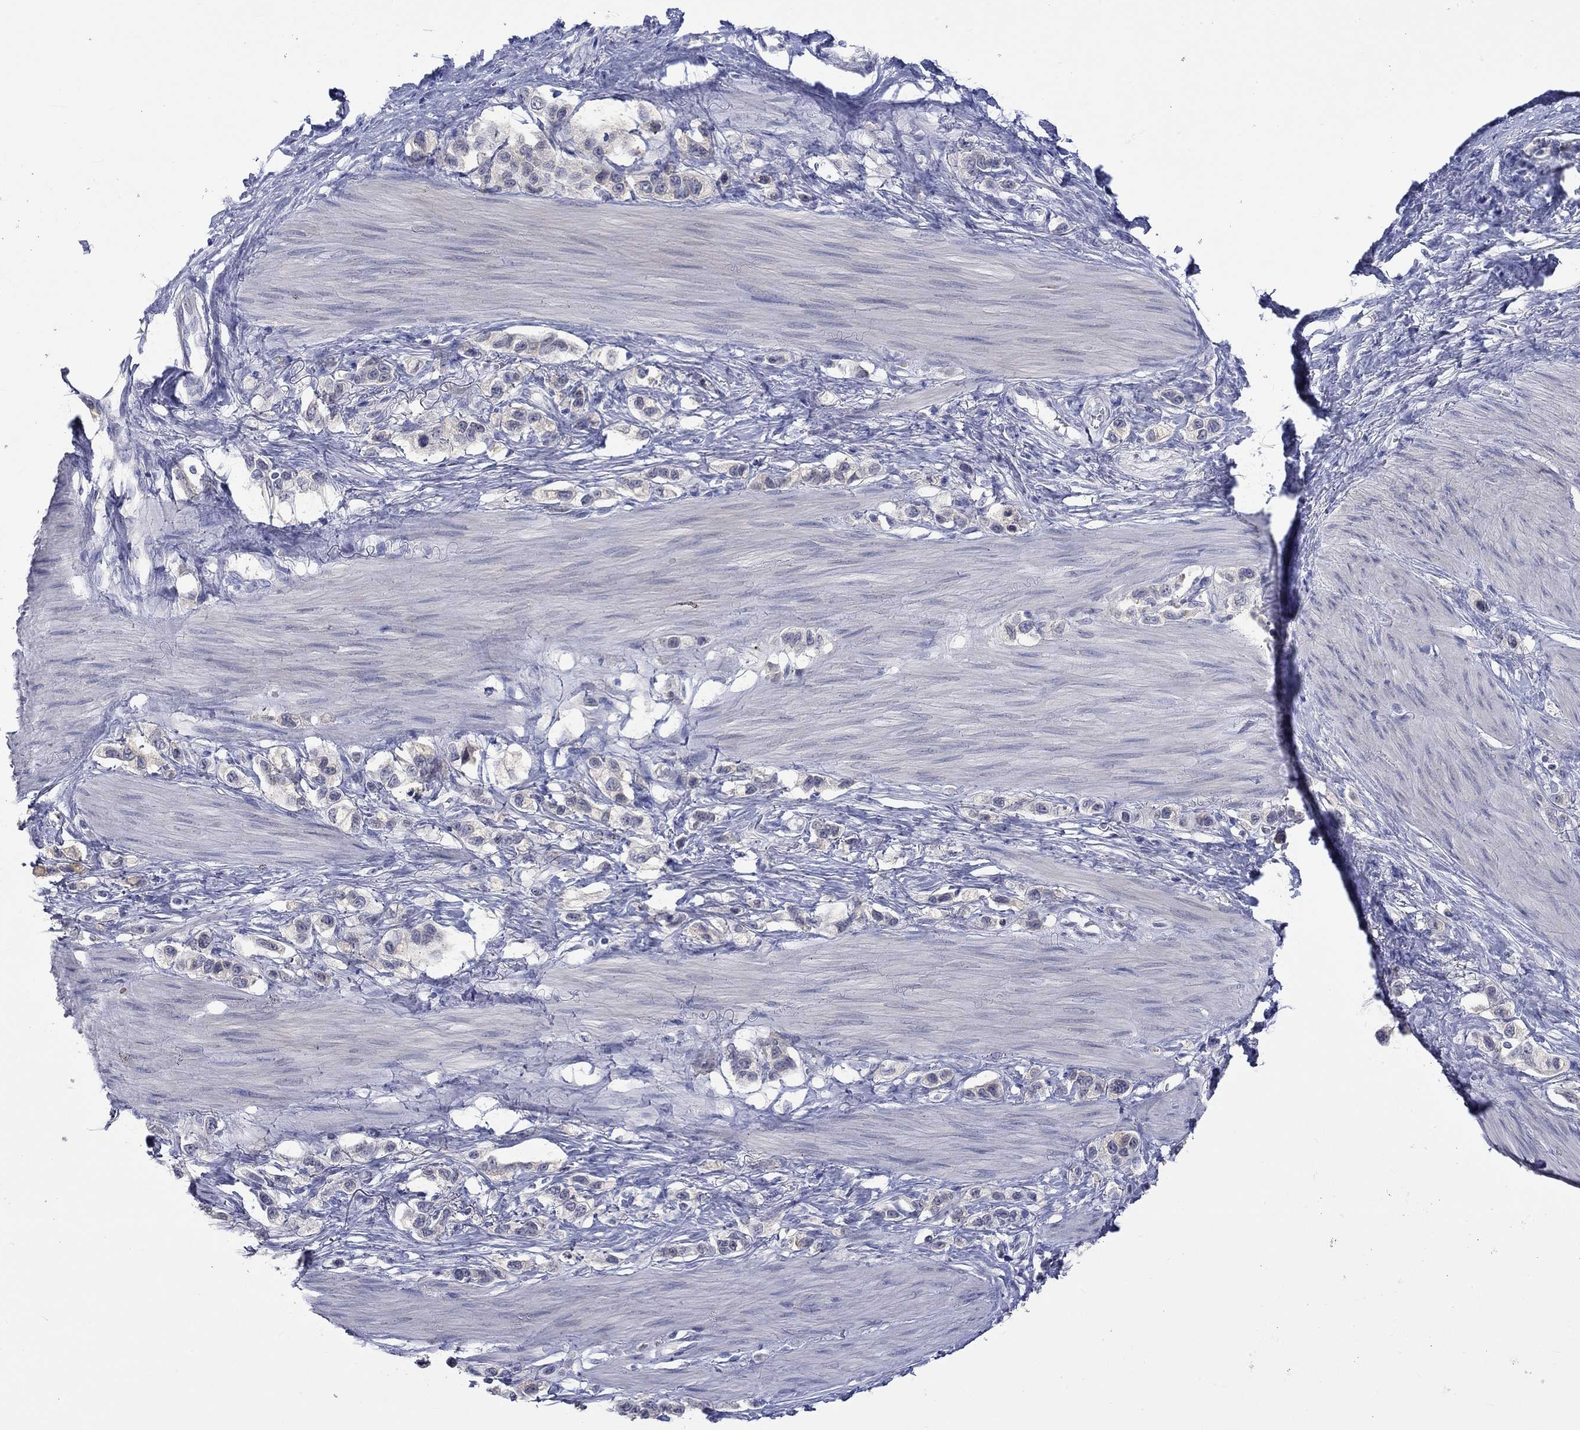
{"staining": {"intensity": "negative", "quantity": "none", "location": "none"}, "tissue": "stomach cancer", "cell_type": "Tumor cells", "image_type": "cancer", "snomed": [{"axis": "morphology", "description": "Normal tissue, NOS"}, {"axis": "morphology", "description": "Adenocarcinoma, NOS"}, {"axis": "morphology", "description": "Adenocarcinoma, High grade"}, {"axis": "topography", "description": "Stomach, upper"}, {"axis": "topography", "description": "Stomach"}], "caption": "There is no significant expression in tumor cells of stomach cancer (adenocarcinoma).", "gene": "CERS1", "patient": {"sex": "female", "age": 65}}